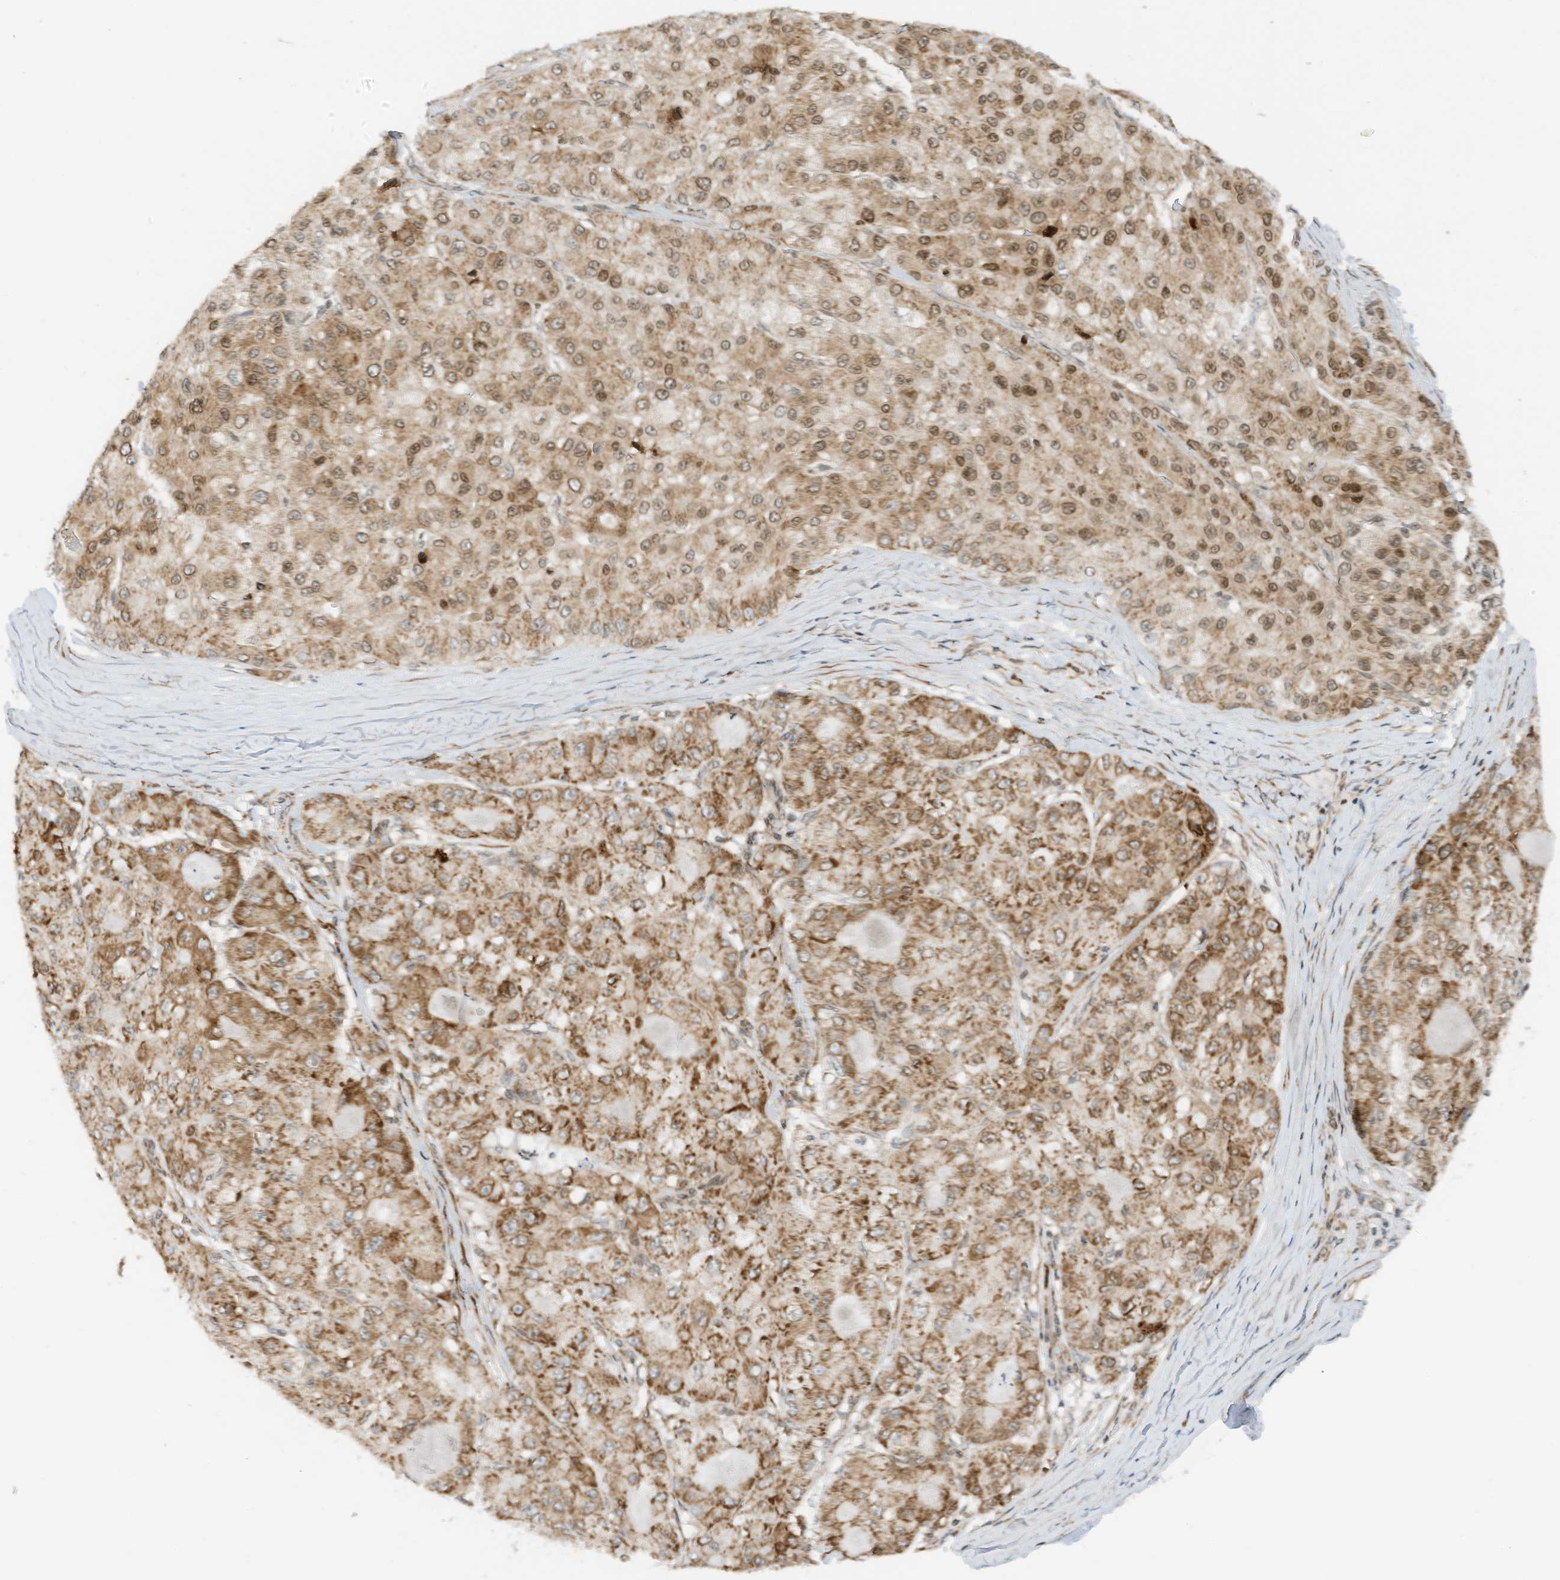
{"staining": {"intensity": "moderate", "quantity": ">75%", "location": "cytoplasmic/membranous,nuclear"}, "tissue": "liver cancer", "cell_type": "Tumor cells", "image_type": "cancer", "snomed": [{"axis": "morphology", "description": "Carcinoma, Hepatocellular, NOS"}, {"axis": "topography", "description": "Liver"}], "caption": "Protein expression analysis of liver hepatocellular carcinoma displays moderate cytoplasmic/membranous and nuclear positivity in about >75% of tumor cells.", "gene": "EDF1", "patient": {"sex": "male", "age": 80}}